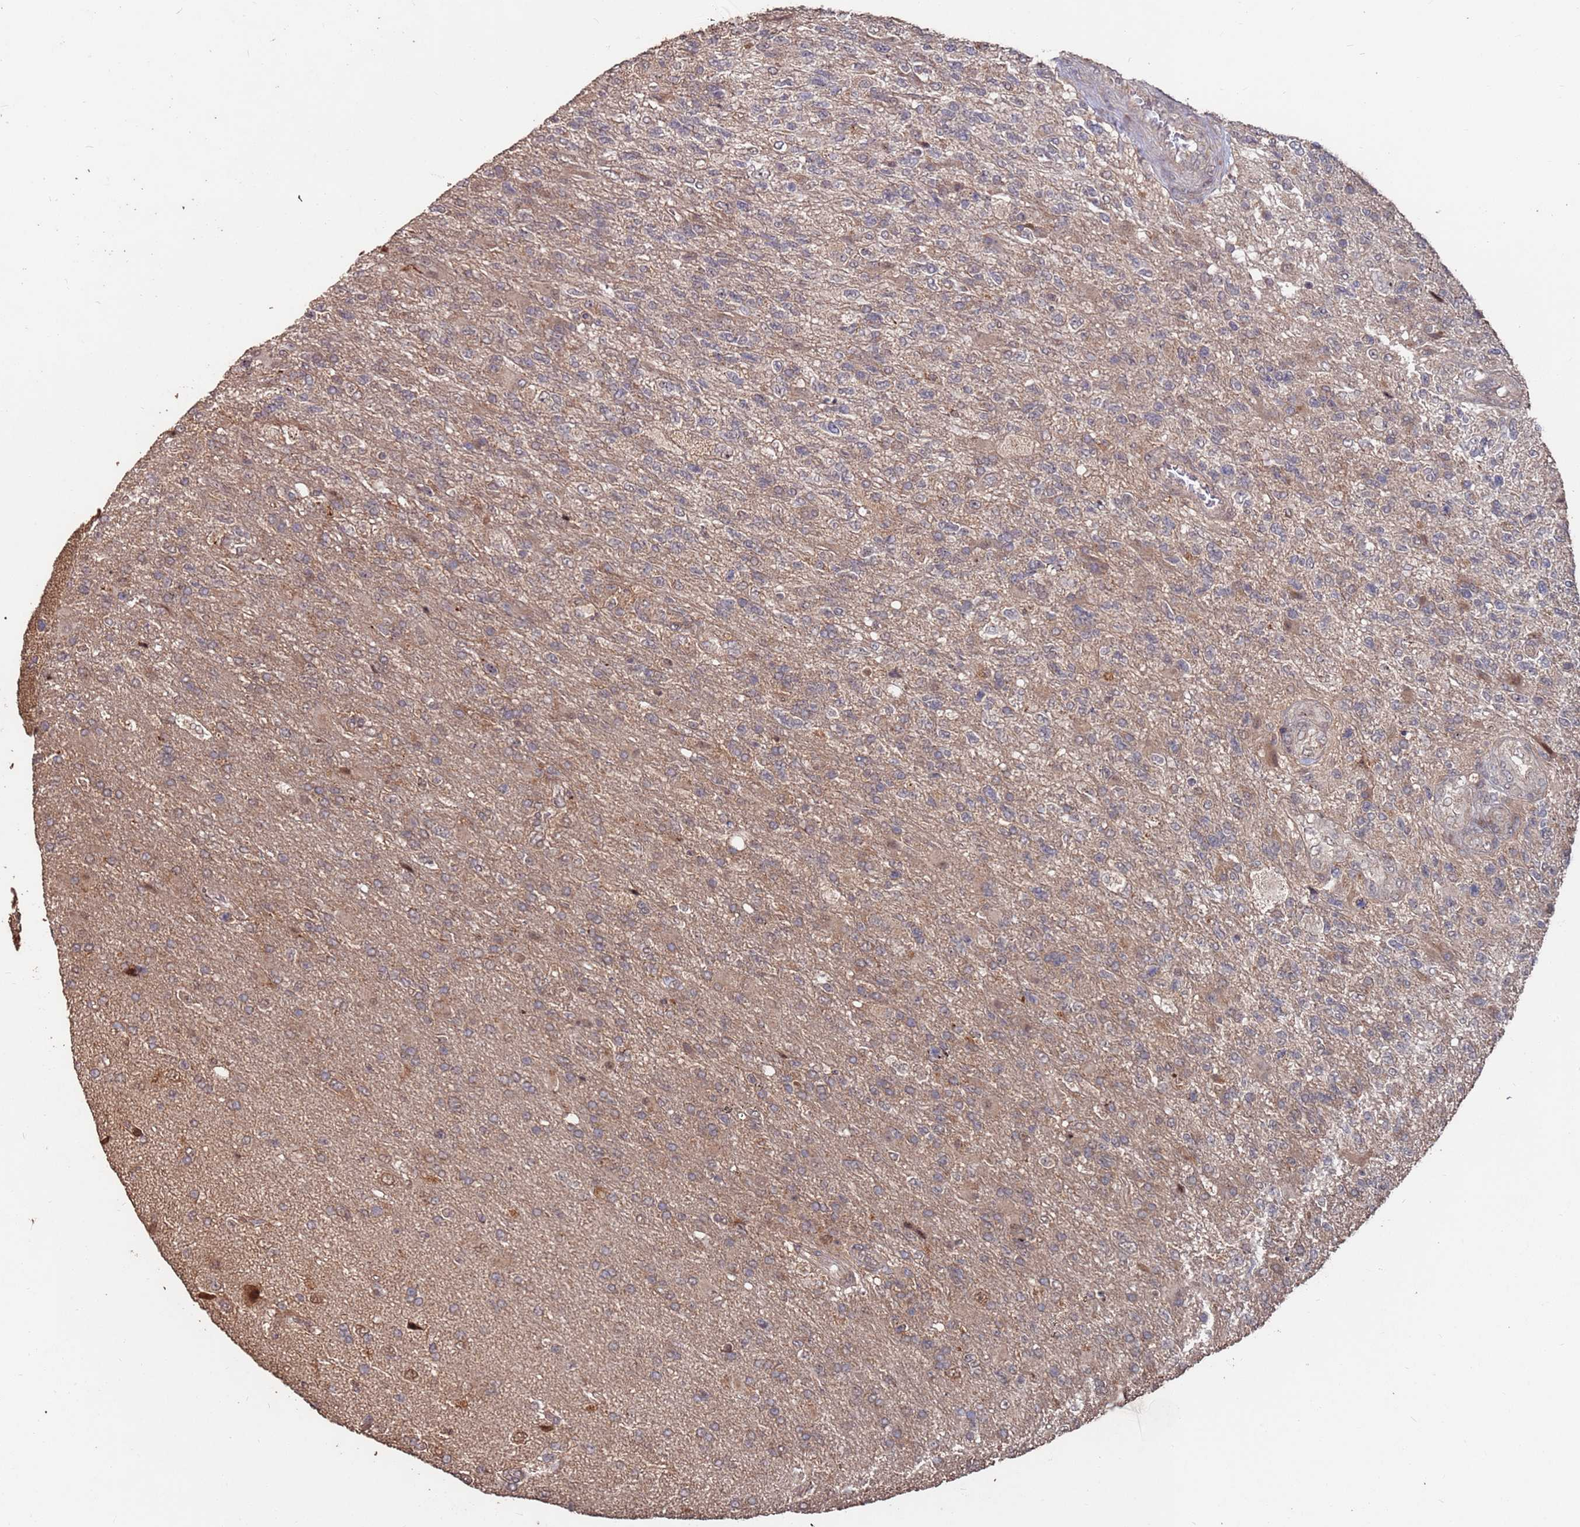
{"staining": {"intensity": "negative", "quantity": "none", "location": "none"}, "tissue": "glioma", "cell_type": "Tumor cells", "image_type": "cancer", "snomed": [{"axis": "morphology", "description": "Glioma, malignant, High grade"}, {"axis": "topography", "description": "Brain"}], "caption": "A photomicrograph of human glioma is negative for staining in tumor cells.", "gene": "PRR7", "patient": {"sex": "male", "age": 56}}